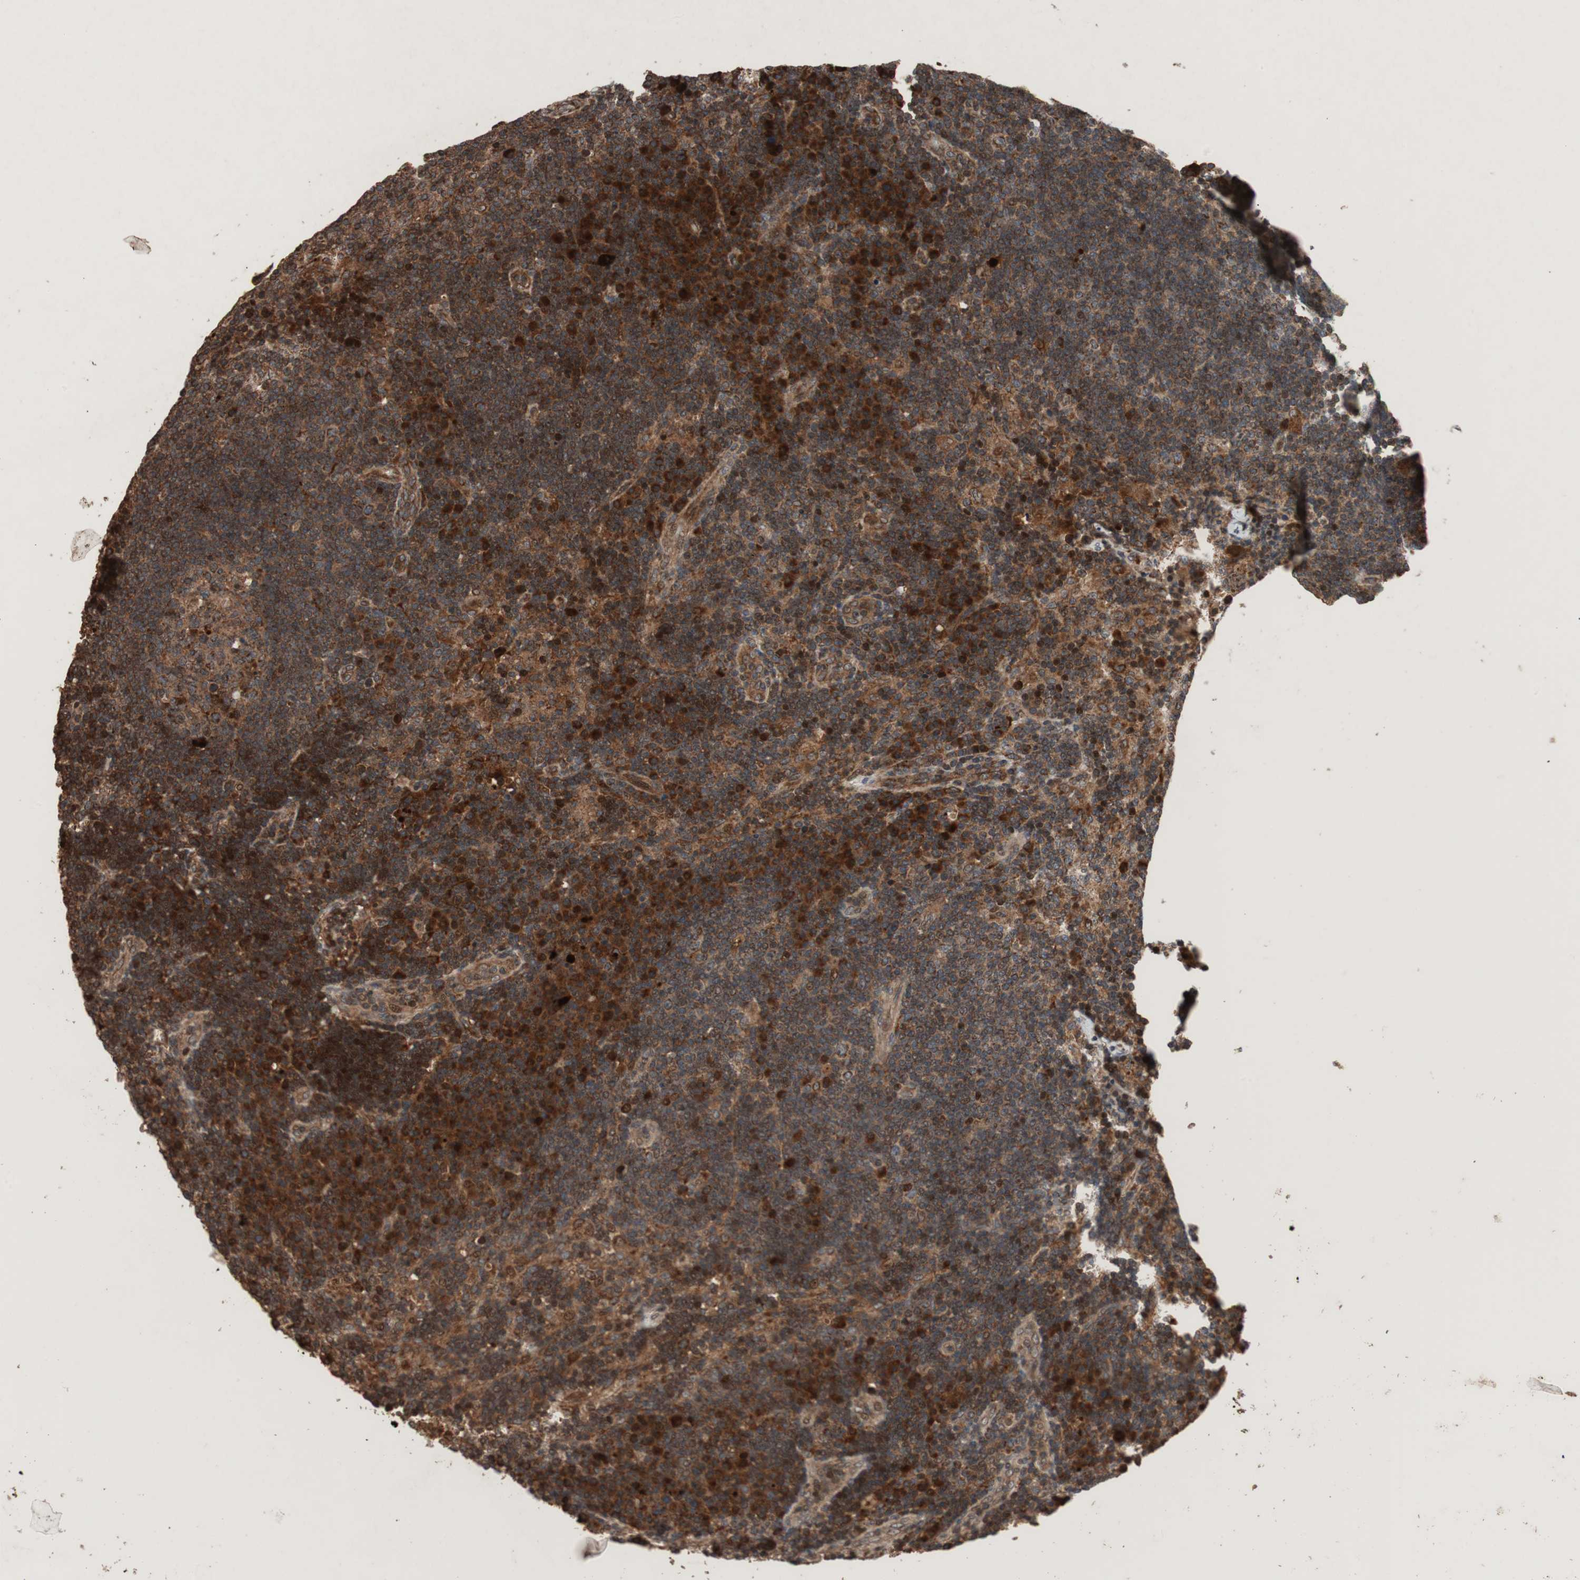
{"staining": {"intensity": "strong", "quantity": ">75%", "location": "cytoplasmic/membranous"}, "tissue": "lymph node", "cell_type": "Germinal center cells", "image_type": "normal", "snomed": [{"axis": "morphology", "description": "Normal tissue, NOS"}, {"axis": "morphology", "description": "Squamous cell carcinoma, metastatic, NOS"}, {"axis": "topography", "description": "Lymph node"}], "caption": "High-magnification brightfield microscopy of benign lymph node stained with DAB (3,3'-diaminobenzidine) (brown) and counterstained with hematoxylin (blue). germinal center cells exhibit strong cytoplasmic/membranous staining is present in about>75% of cells.", "gene": "RAB1A", "patient": {"sex": "female", "age": 53}}